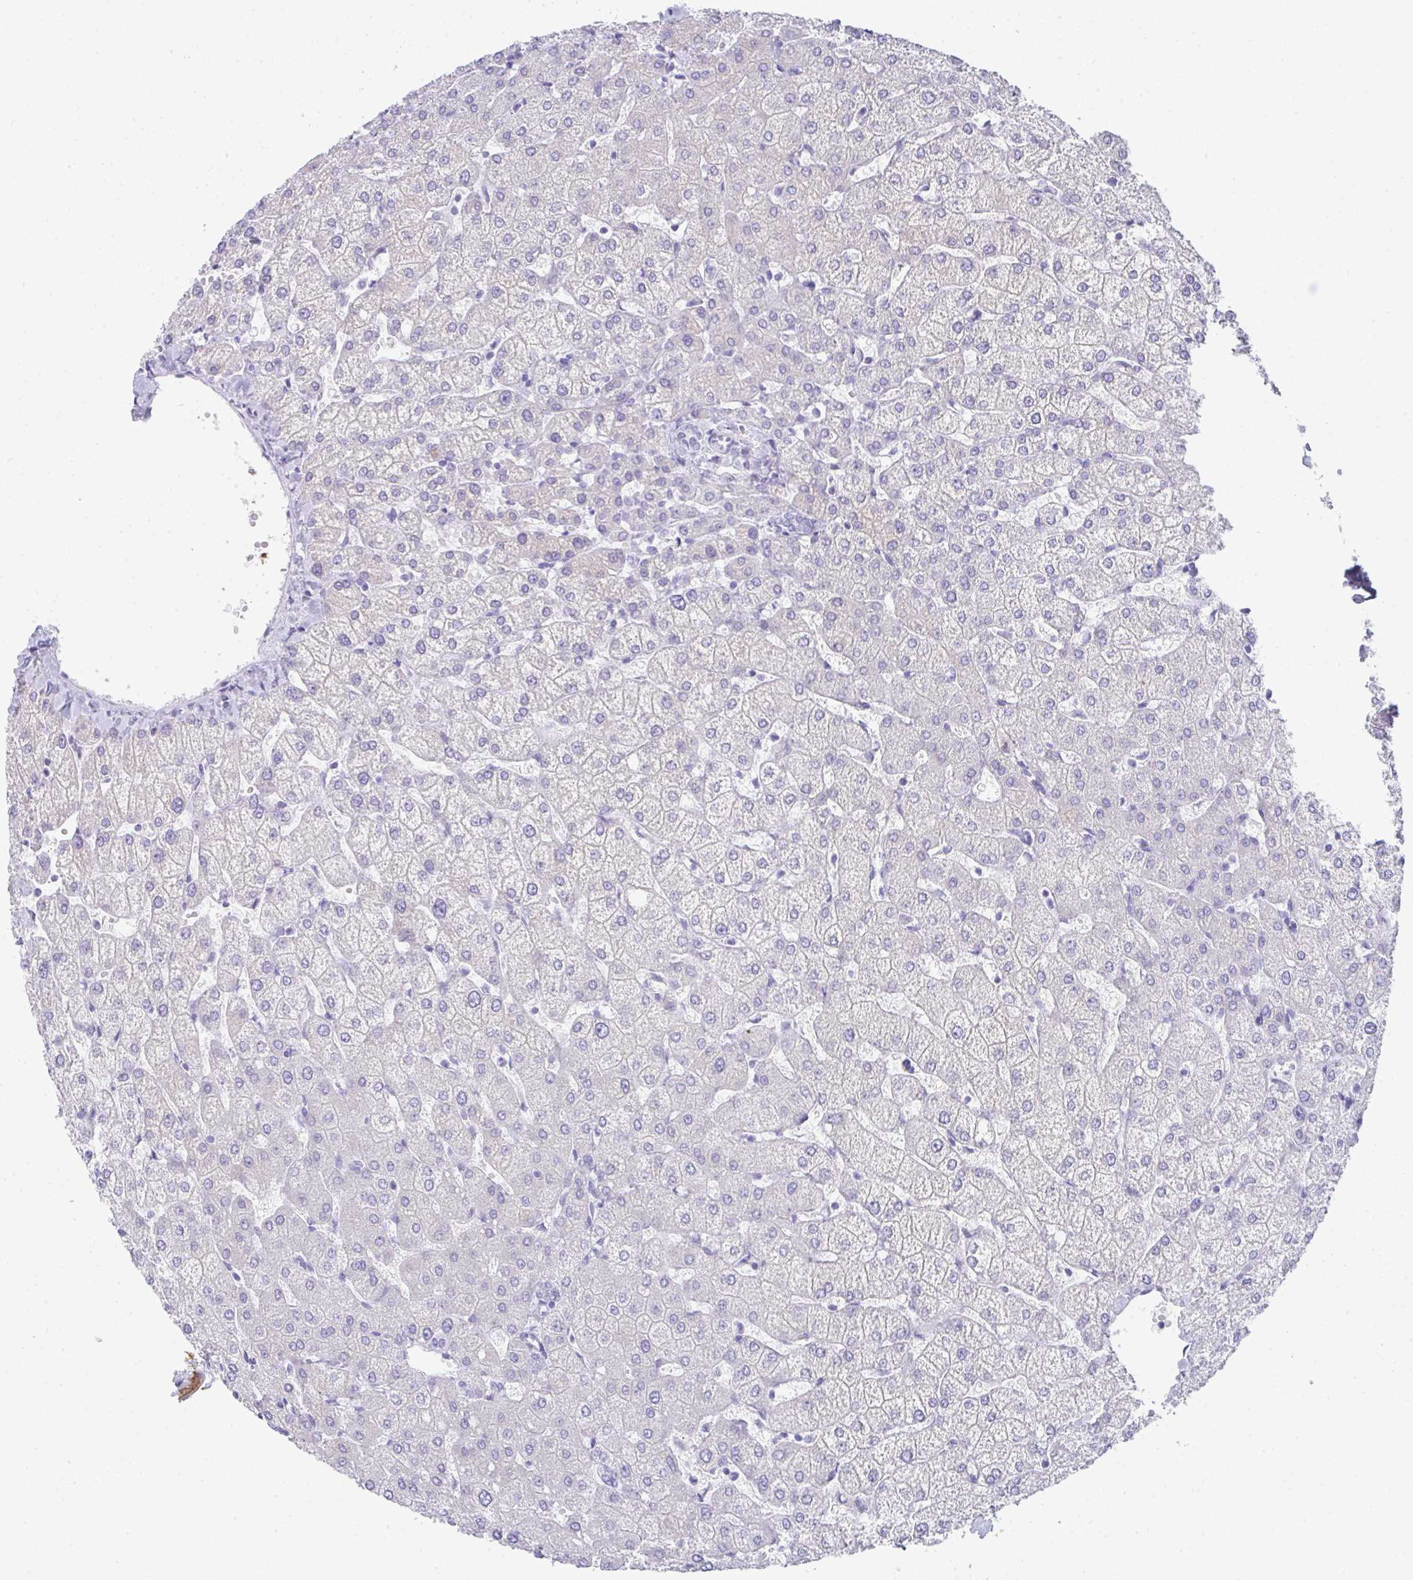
{"staining": {"intensity": "negative", "quantity": "none", "location": "none"}, "tissue": "liver", "cell_type": "Cholangiocytes", "image_type": "normal", "snomed": [{"axis": "morphology", "description": "Normal tissue, NOS"}, {"axis": "topography", "description": "Liver"}], "caption": "An image of human liver is negative for staining in cholangiocytes. Brightfield microscopy of immunohistochemistry (IHC) stained with DAB (brown) and hematoxylin (blue), captured at high magnification.", "gene": "RLF", "patient": {"sex": "female", "age": 54}}